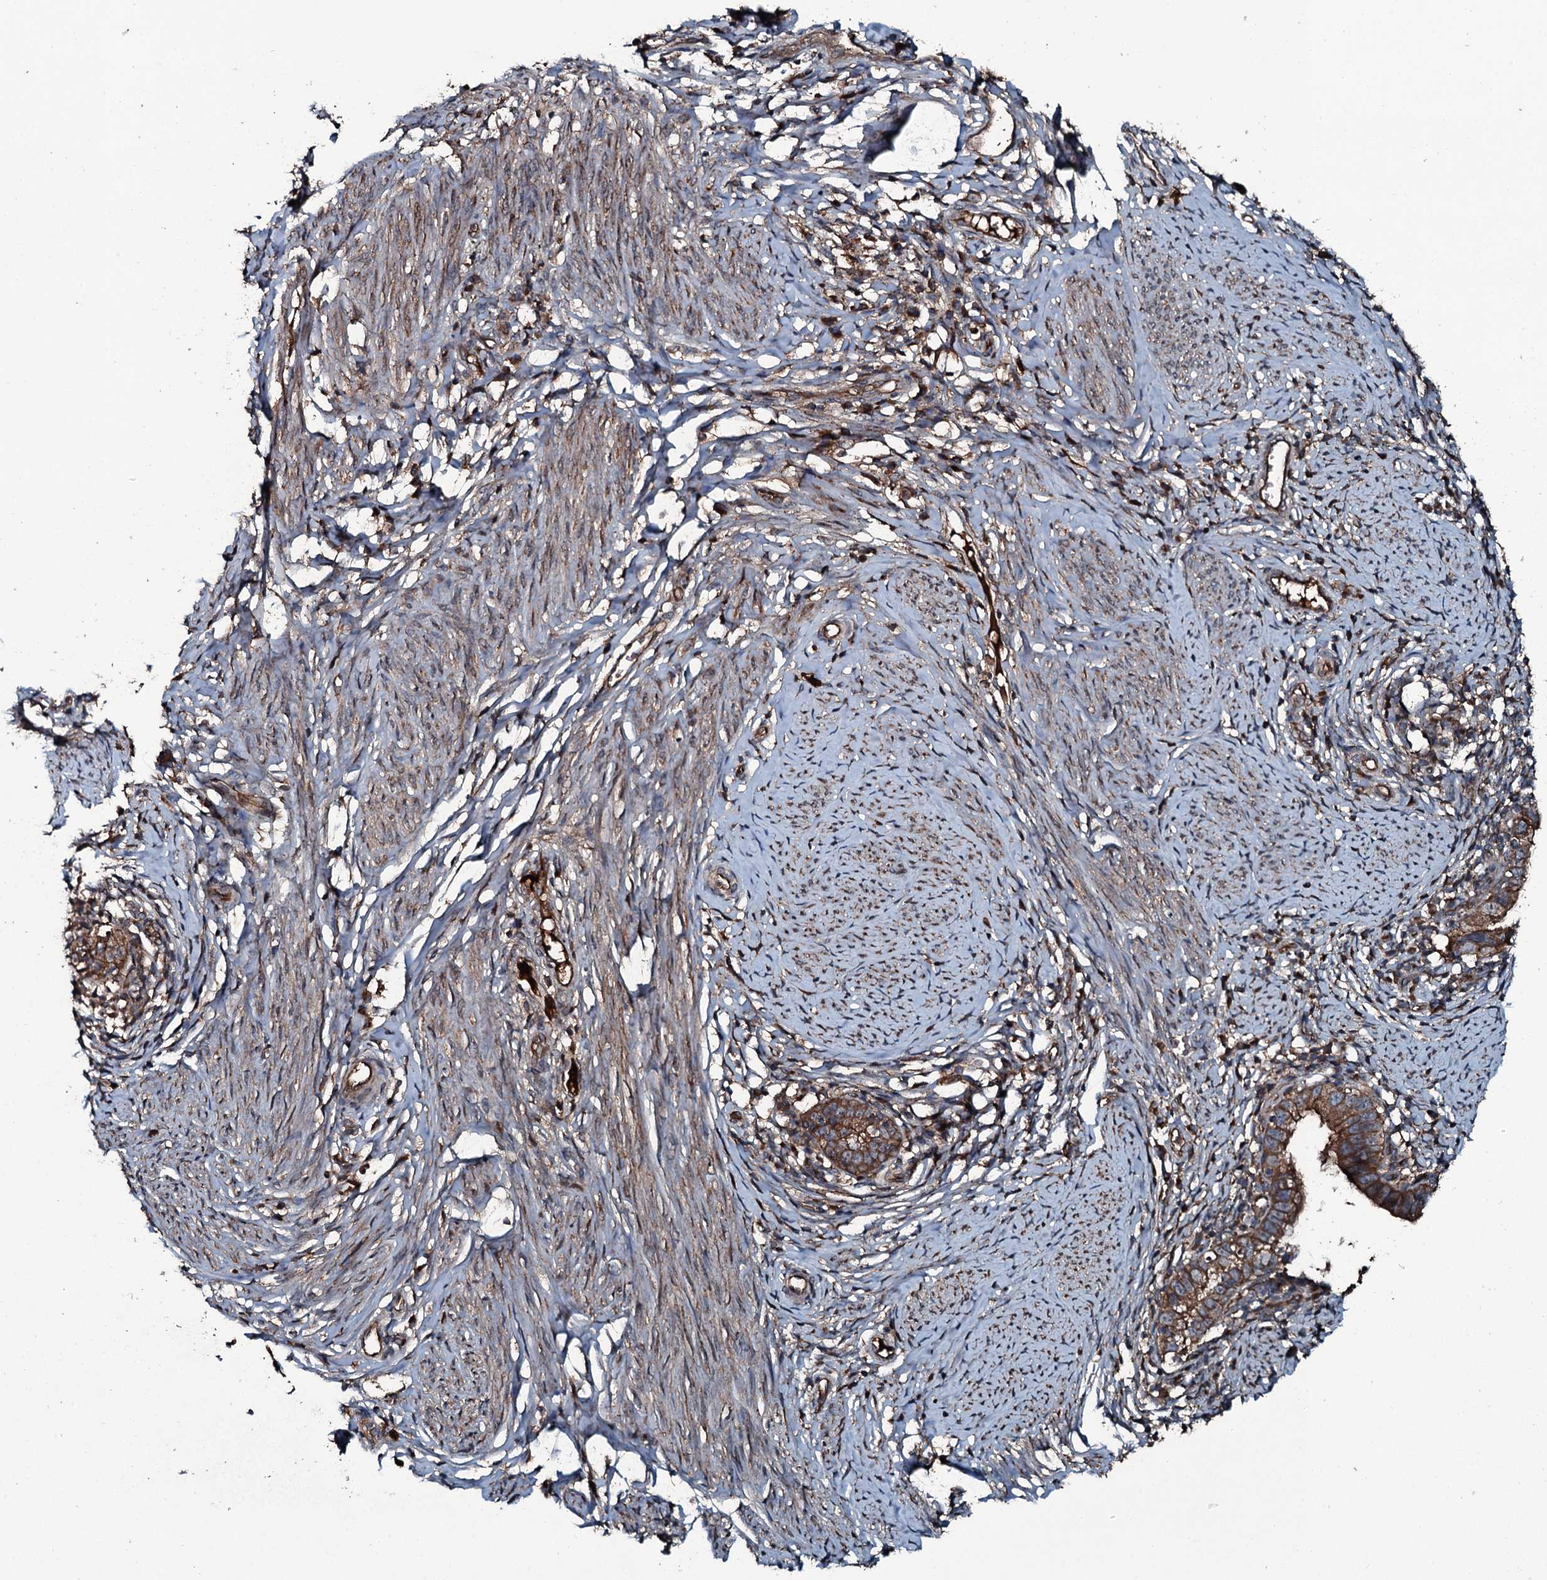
{"staining": {"intensity": "moderate", "quantity": ">75%", "location": "cytoplasmic/membranous"}, "tissue": "cervical cancer", "cell_type": "Tumor cells", "image_type": "cancer", "snomed": [{"axis": "morphology", "description": "Adenocarcinoma, NOS"}, {"axis": "topography", "description": "Cervix"}], "caption": "Protein expression analysis of cervical cancer displays moderate cytoplasmic/membranous staining in about >75% of tumor cells.", "gene": "TRIM7", "patient": {"sex": "female", "age": 36}}